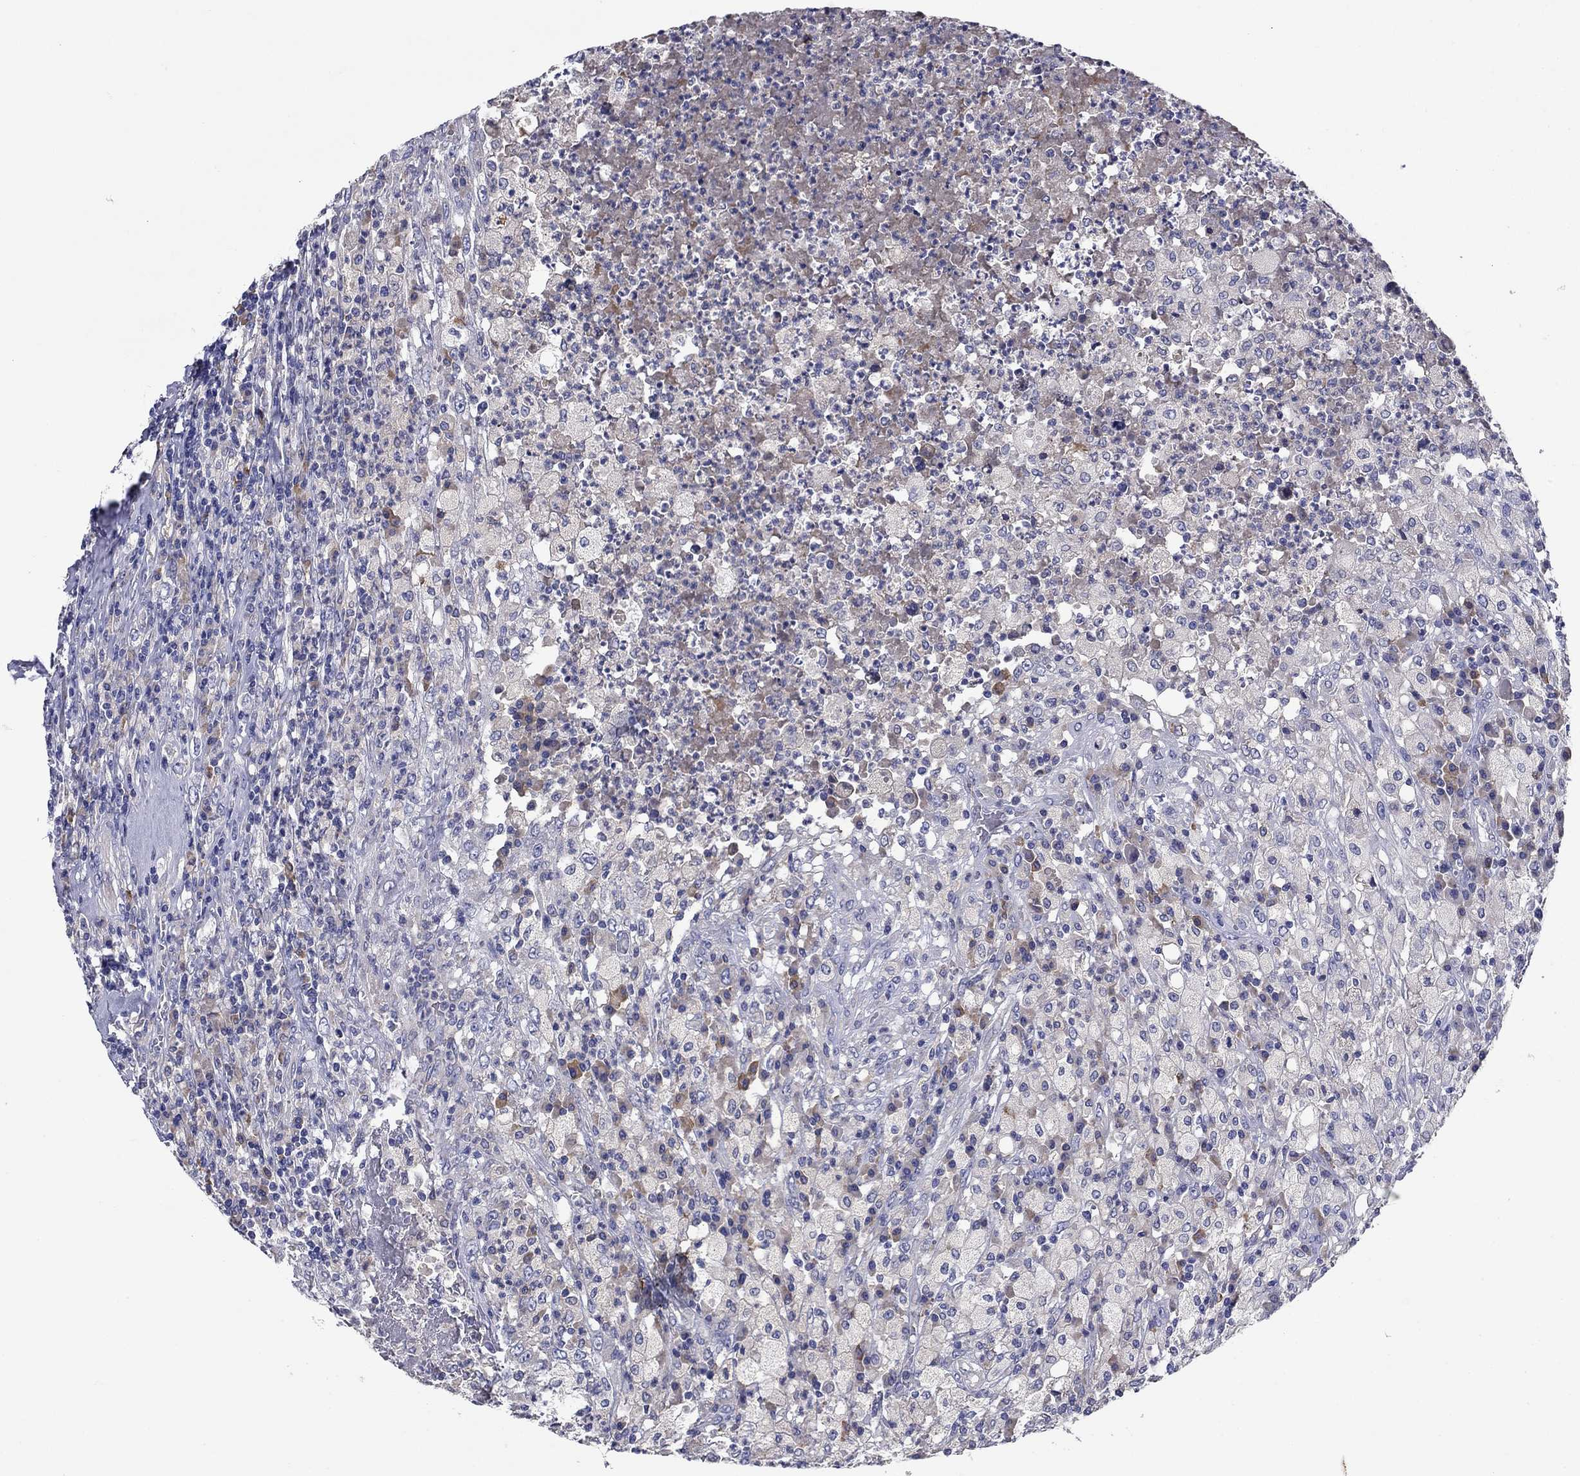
{"staining": {"intensity": "negative", "quantity": "none", "location": "none"}, "tissue": "testis cancer", "cell_type": "Tumor cells", "image_type": "cancer", "snomed": [{"axis": "morphology", "description": "Necrosis, NOS"}, {"axis": "morphology", "description": "Carcinoma, Embryonal, NOS"}, {"axis": "topography", "description": "Testis"}], "caption": "DAB (3,3'-diaminobenzidine) immunohistochemical staining of embryonal carcinoma (testis) reveals no significant positivity in tumor cells.", "gene": "SULT2B1", "patient": {"sex": "male", "age": 19}}